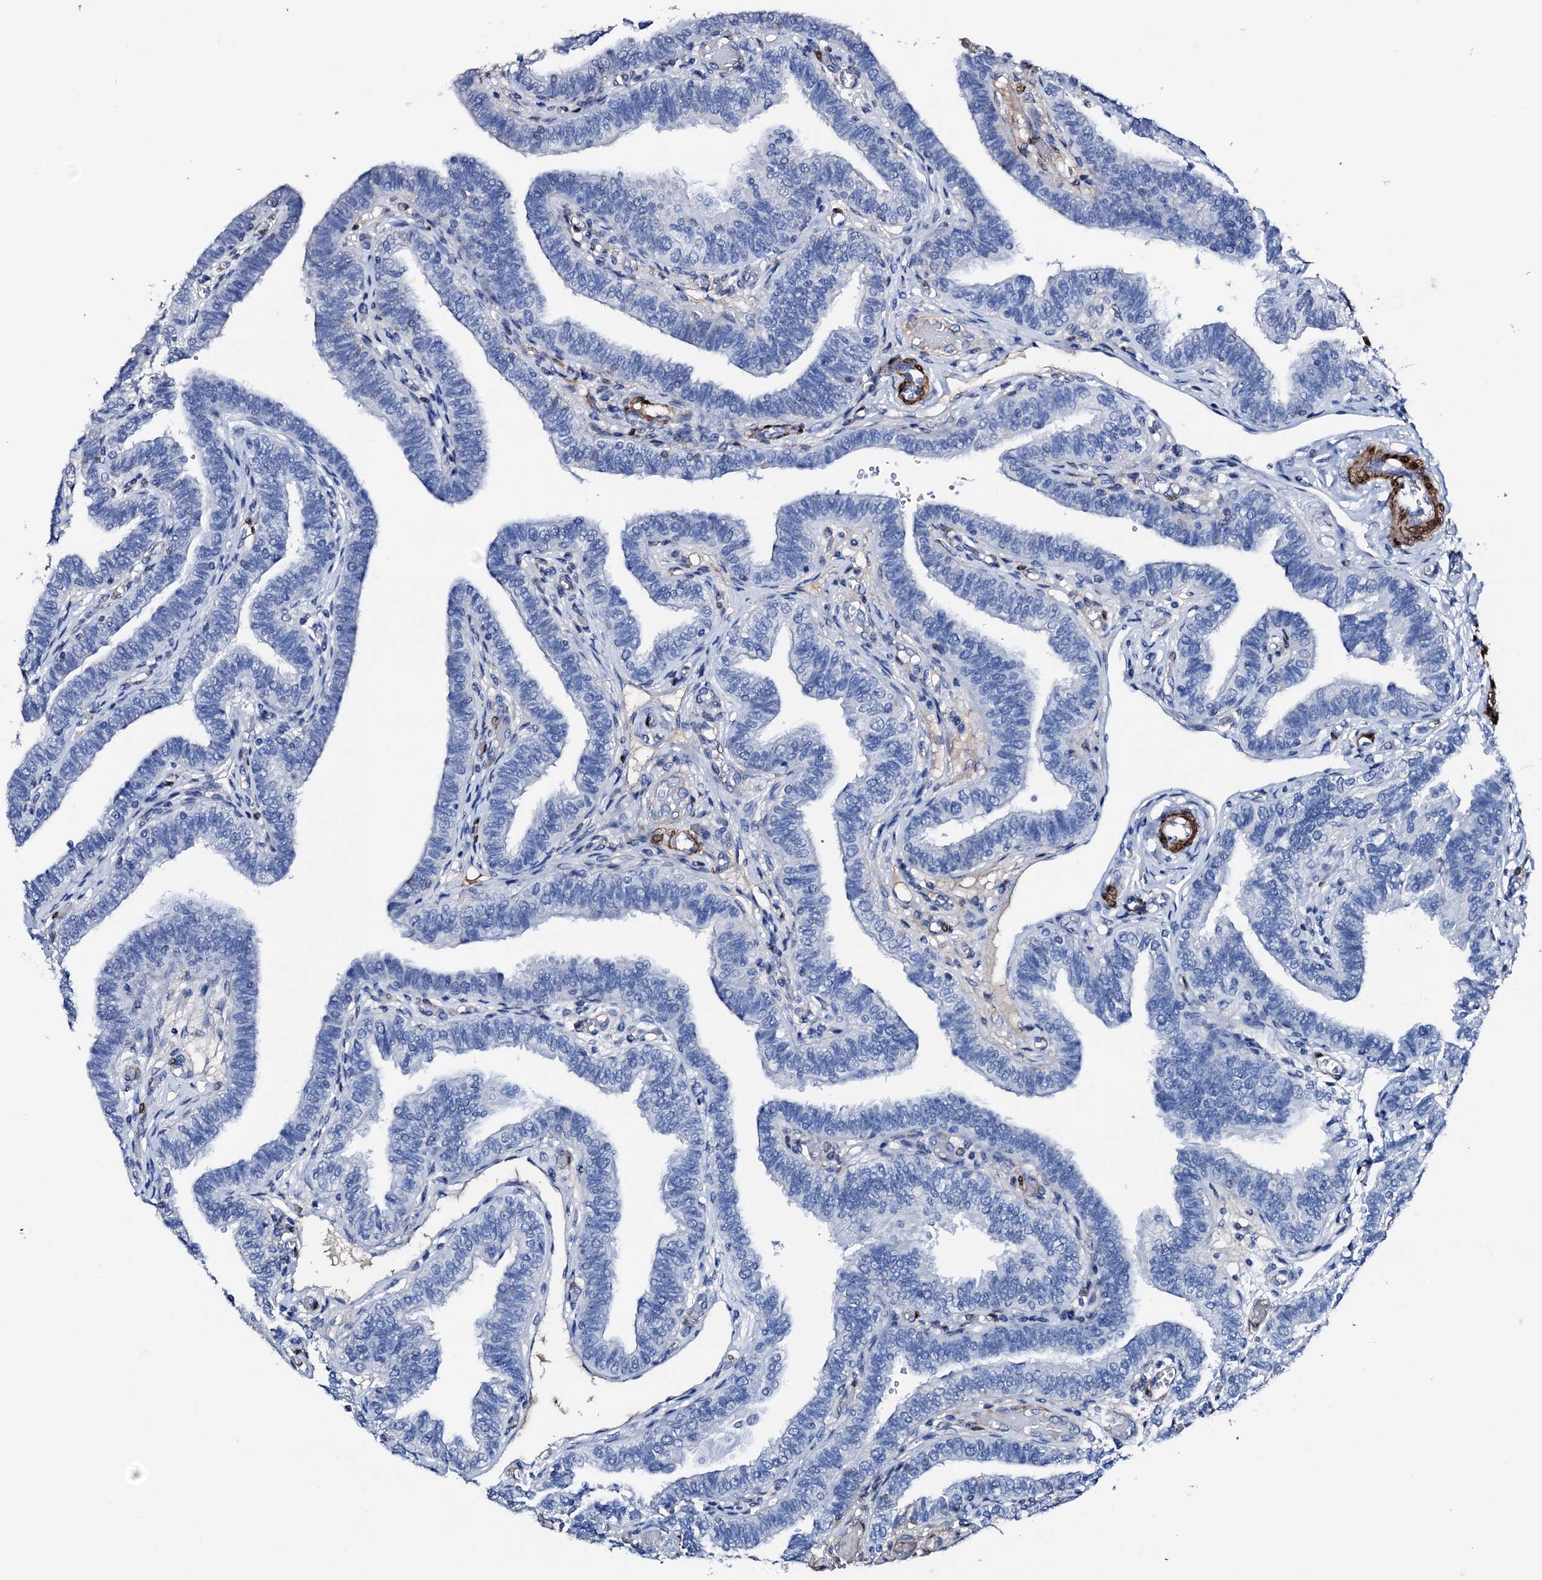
{"staining": {"intensity": "negative", "quantity": "none", "location": "none"}, "tissue": "fallopian tube", "cell_type": "Glandular cells", "image_type": "normal", "snomed": [{"axis": "morphology", "description": "Normal tissue, NOS"}, {"axis": "topography", "description": "Fallopian tube"}], "caption": "An IHC image of normal fallopian tube is shown. There is no staining in glandular cells of fallopian tube. (Brightfield microscopy of DAB immunohistochemistry (IHC) at high magnification).", "gene": "NRIP2", "patient": {"sex": "female", "age": 39}}